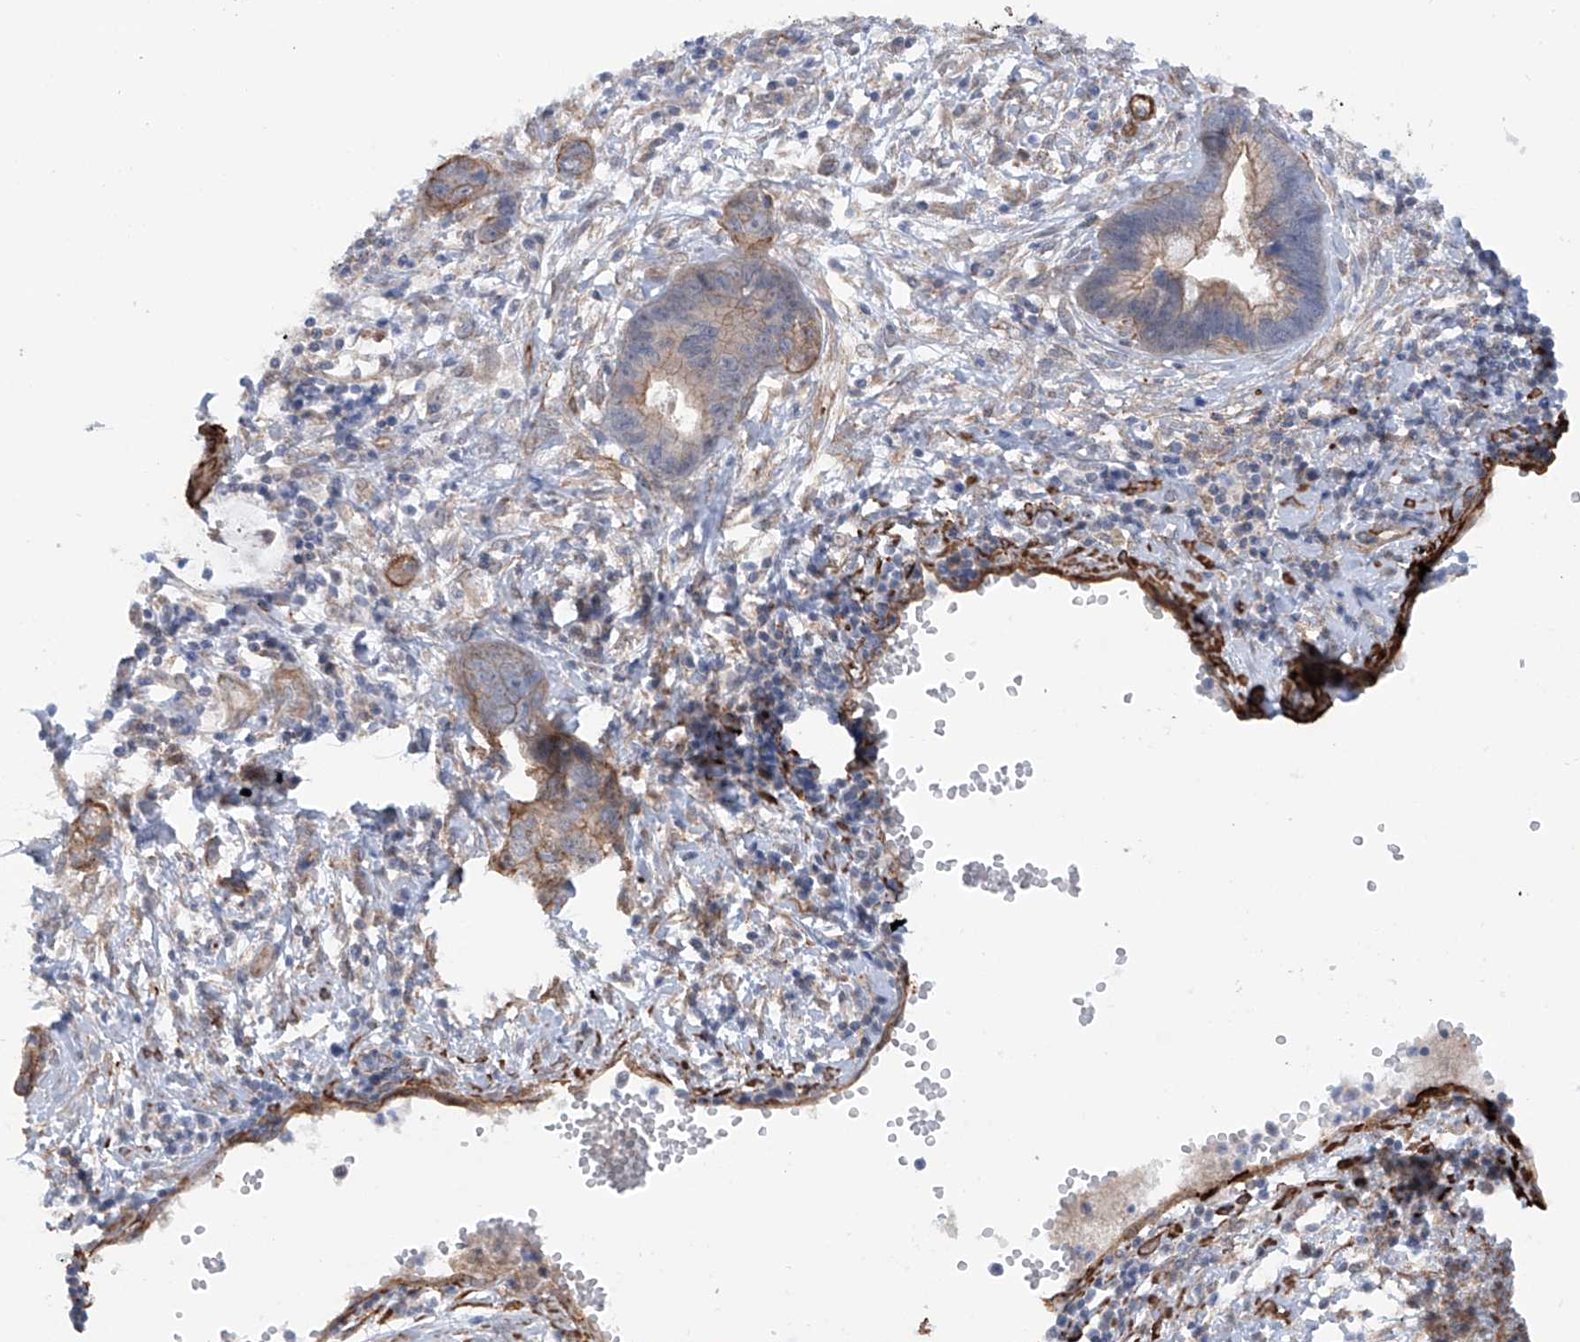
{"staining": {"intensity": "weak", "quantity": "25%-75%", "location": "cytoplasmic/membranous"}, "tissue": "cervical cancer", "cell_type": "Tumor cells", "image_type": "cancer", "snomed": [{"axis": "morphology", "description": "Adenocarcinoma, NOS"}, {"axis": "topography", "description": "Cervix"}], "caption": "About 25%-75% of tumor cells in cervical adenocarcinoma show weak cytoplasmic/membranous protein positivity as visualized by brown immunohistochemical staining.", "gene": "ZNF490", "patient": {"sex": "female", "age": 44}}